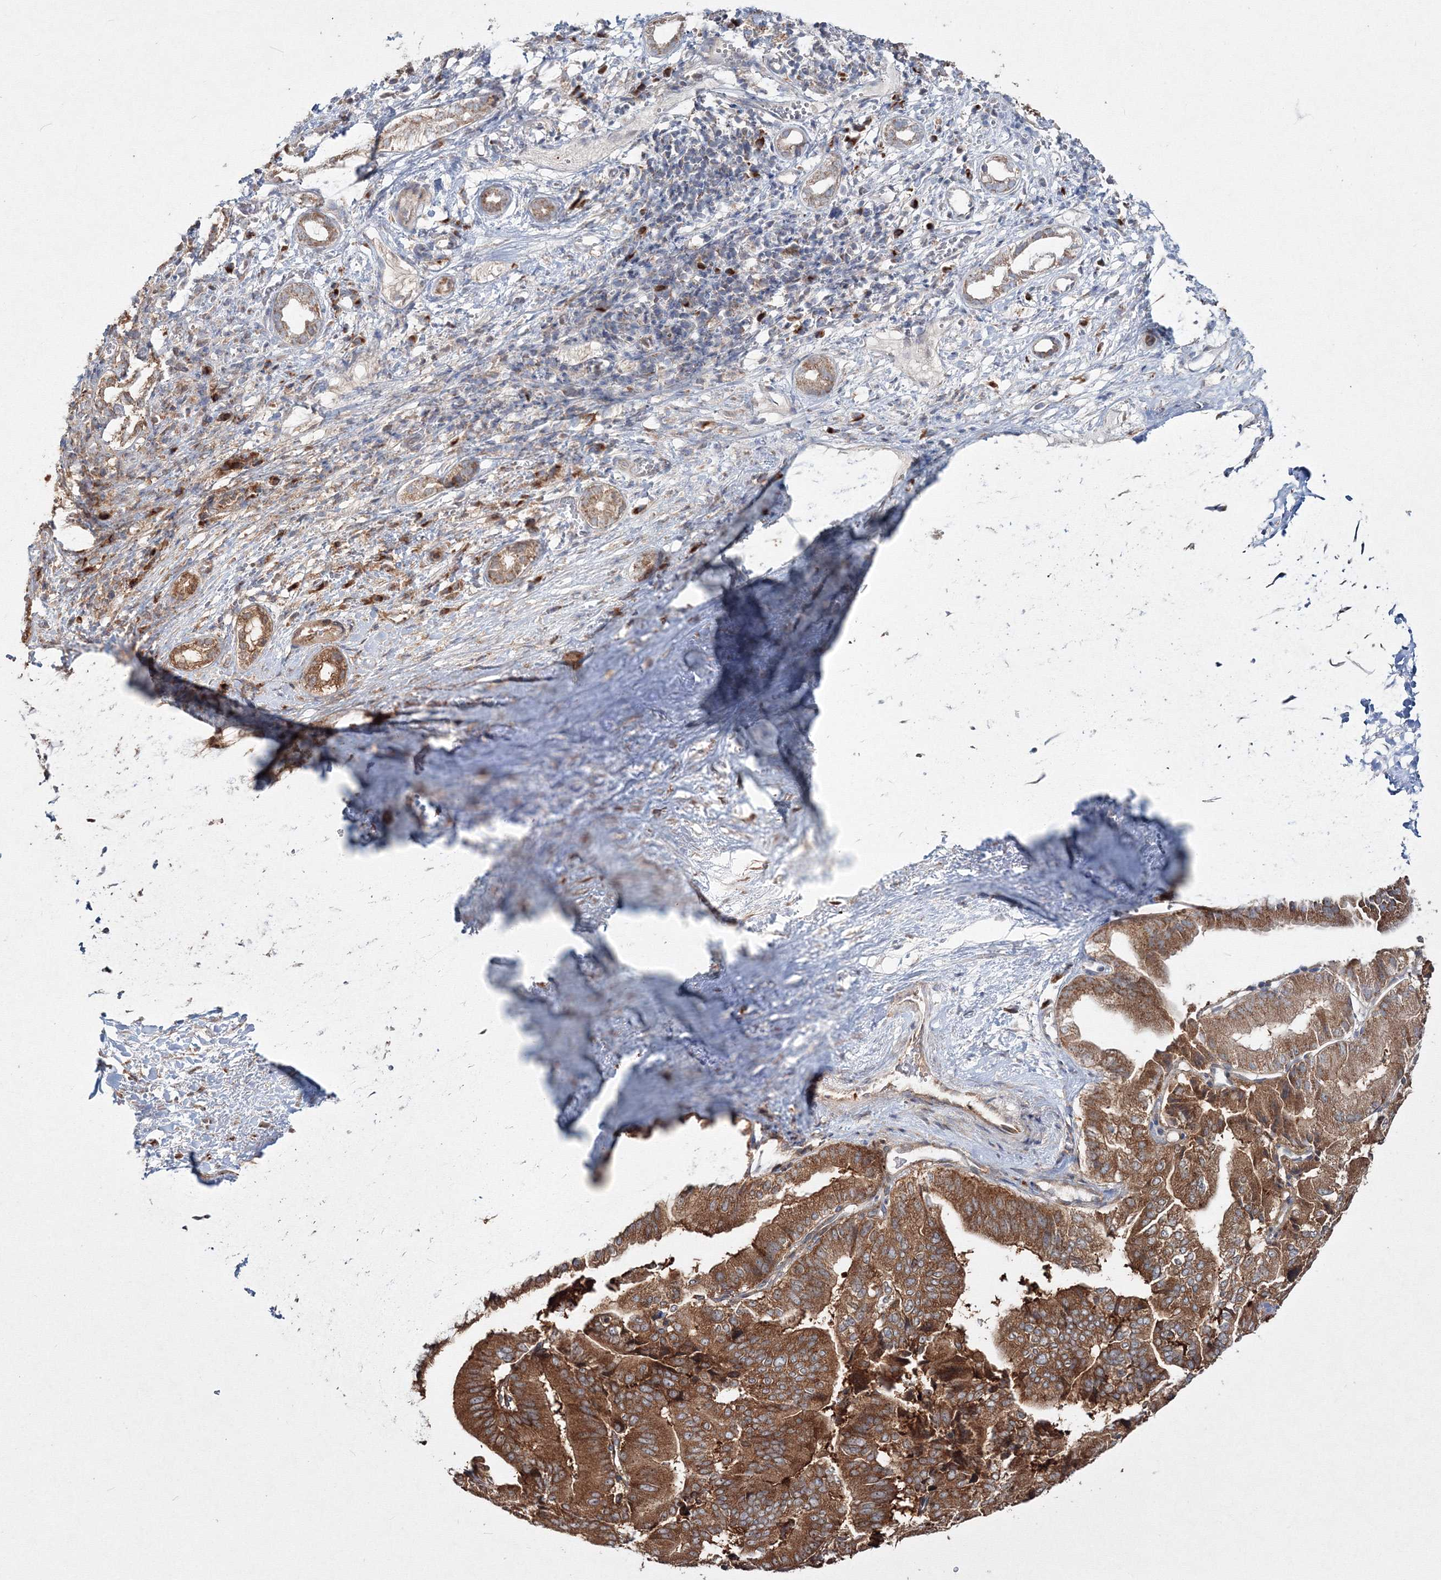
{"staining": {"intensity": "strong", "quantity": ">75%", "location": "cytoplasmic/membranous"}, "tissue": "liver cancer", "cell_type": "Tumor cells", "image_type": "cancer", "snomed": [{"axis": "morphology", "description": "Cholangiocarcinoma"}, {"axis": "topography", "description": "Liver"}], "caption": "An image showing strong cytoplasmic/membranous staining in approximately >75% of tumor cells in cholangiocarcinoma (liver), as visualized by brown immunohistochemical staining.", "gene": "PEX13", "patient": {"sex": "female", "age": 75}}